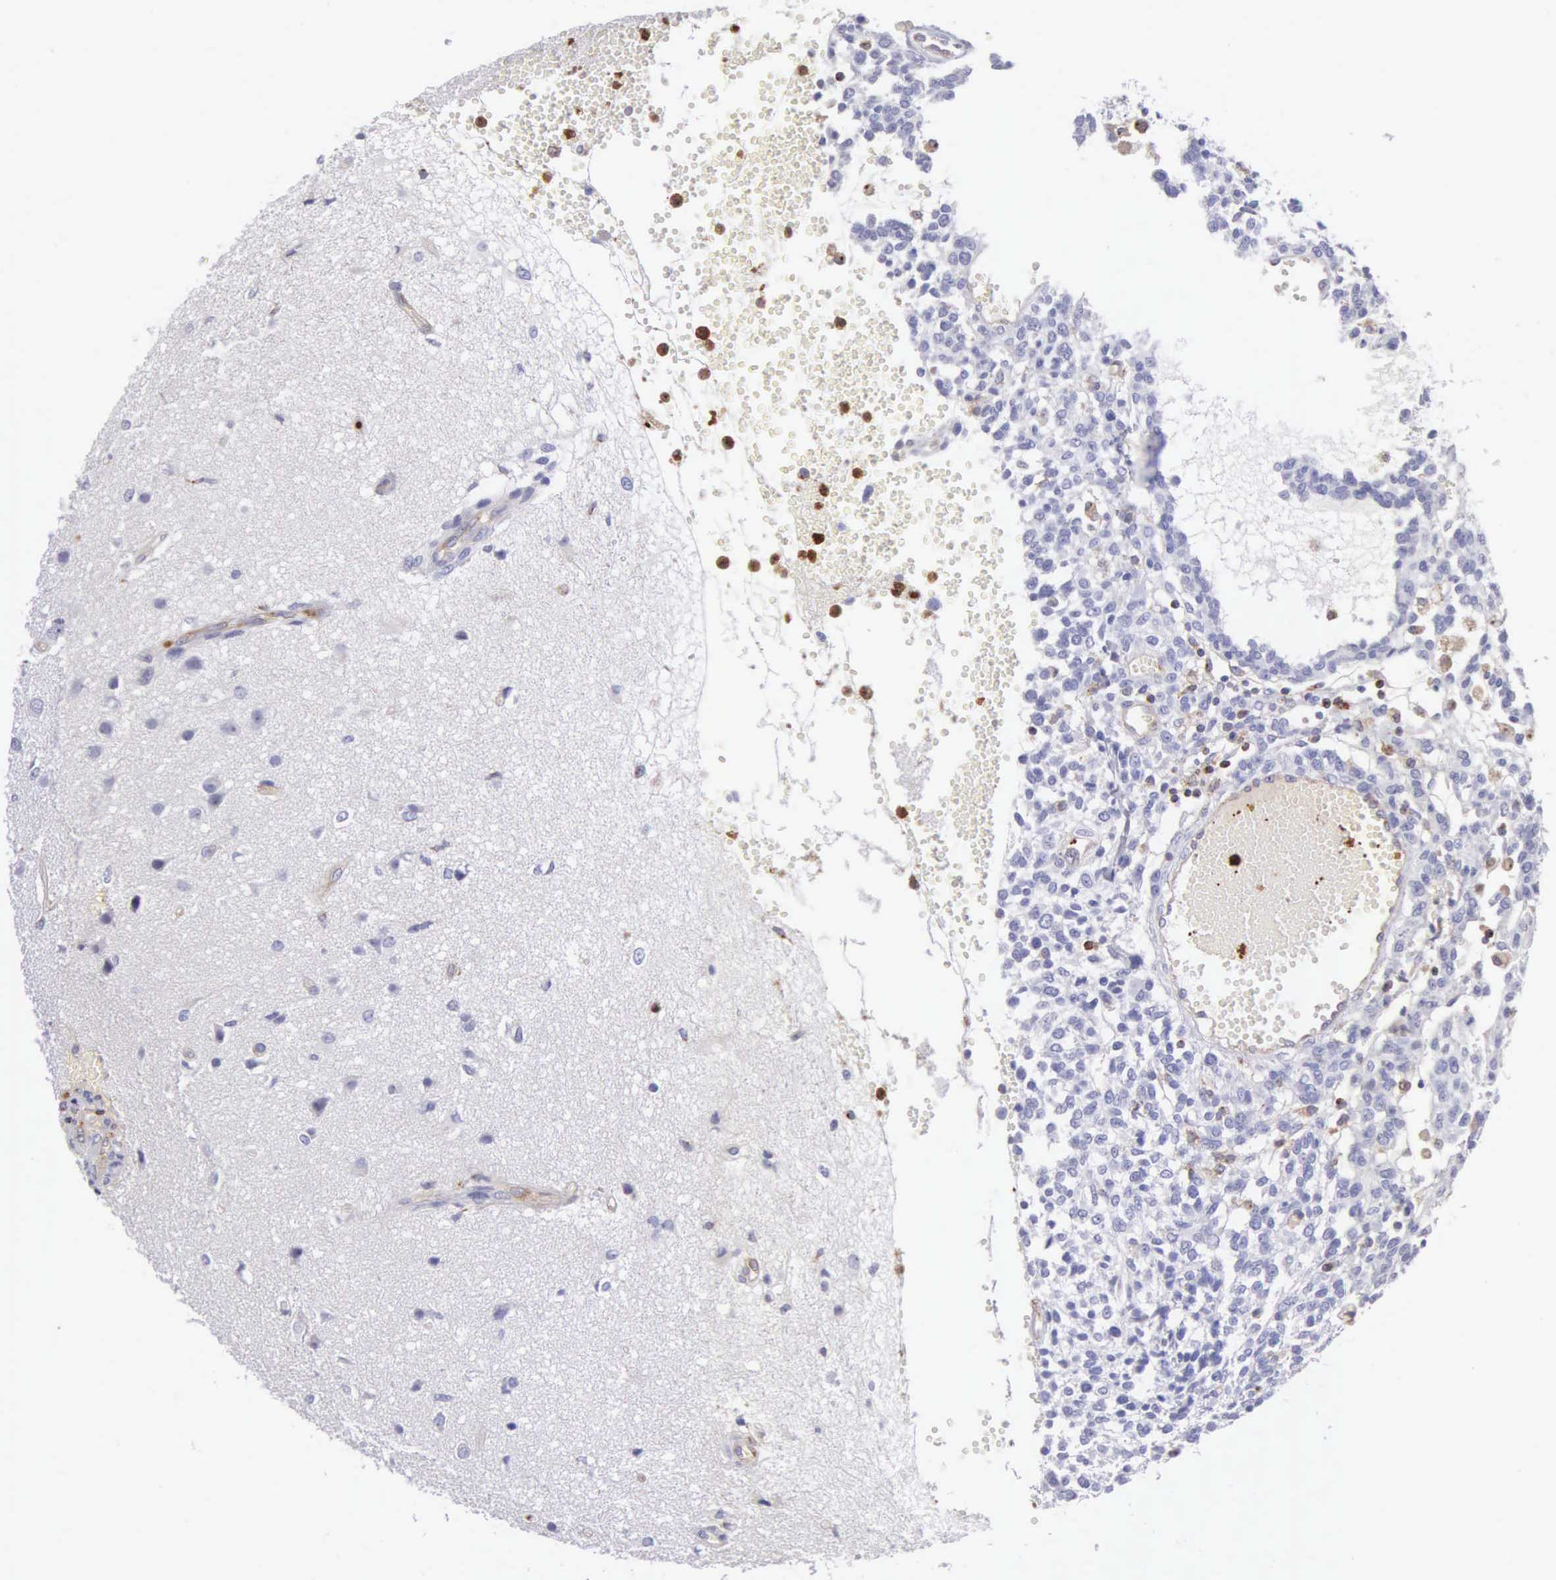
{"staining": {"intensity": "negative", "quantity": "none", "location": "none"}, "tissue": "glioma", "cell_type": "Tumor cells", "image_type": "cancer", "snomed": [{"axis": "morphology", "description": "Glioma, malignant, High grade"}, {"axis": "topography", "description": "Brain"}], "caption": "DAB immunohistochemical staining of human malignant high-grade glioma reveals no significant positivity in tumor cells.", "gene": "SRGN", "patient": {"sex": "male", "age": 66}}